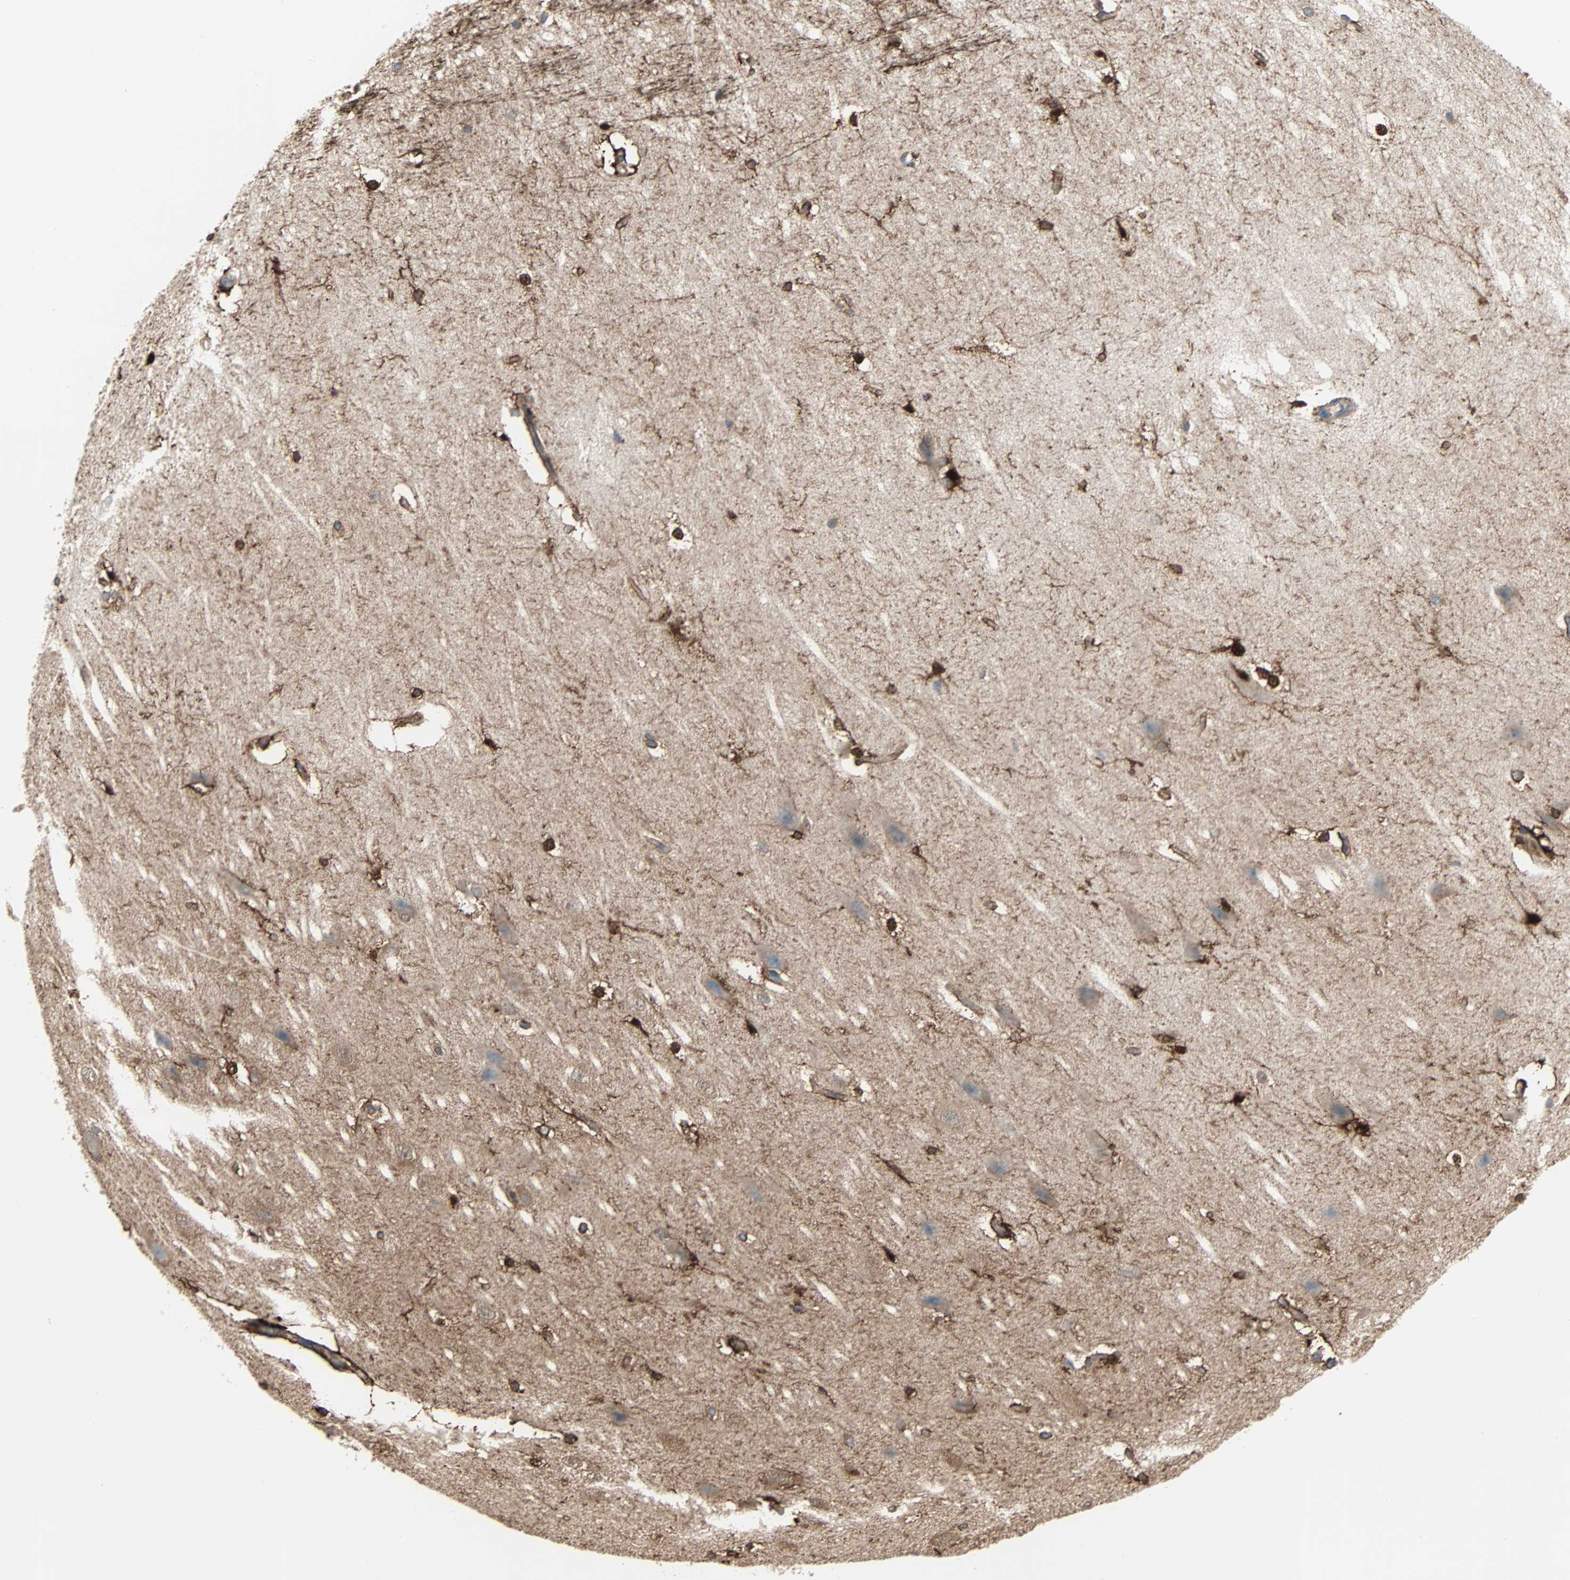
{"staining": {"intensity": "strong", "quantity": "25%-75%", "location": "cytoplasmic/membranous"}, "tissue": "hippocampus", "cell_type": "Glial cells", "image_type": "normal", "snomed": [{"axis": "morphology", "description": "Normal tissue, NOS"}, {"axis": "topography", "description": "Hippocampus"}], "caption": "This is a photomicrograph of immunohistochemistry staining of normal hippocampus, which shows strong staining in the cytoplasmic/membranous of glial cells.", "gene": "EPB41L2", "patient": {"sex": "female", "age": 19}}